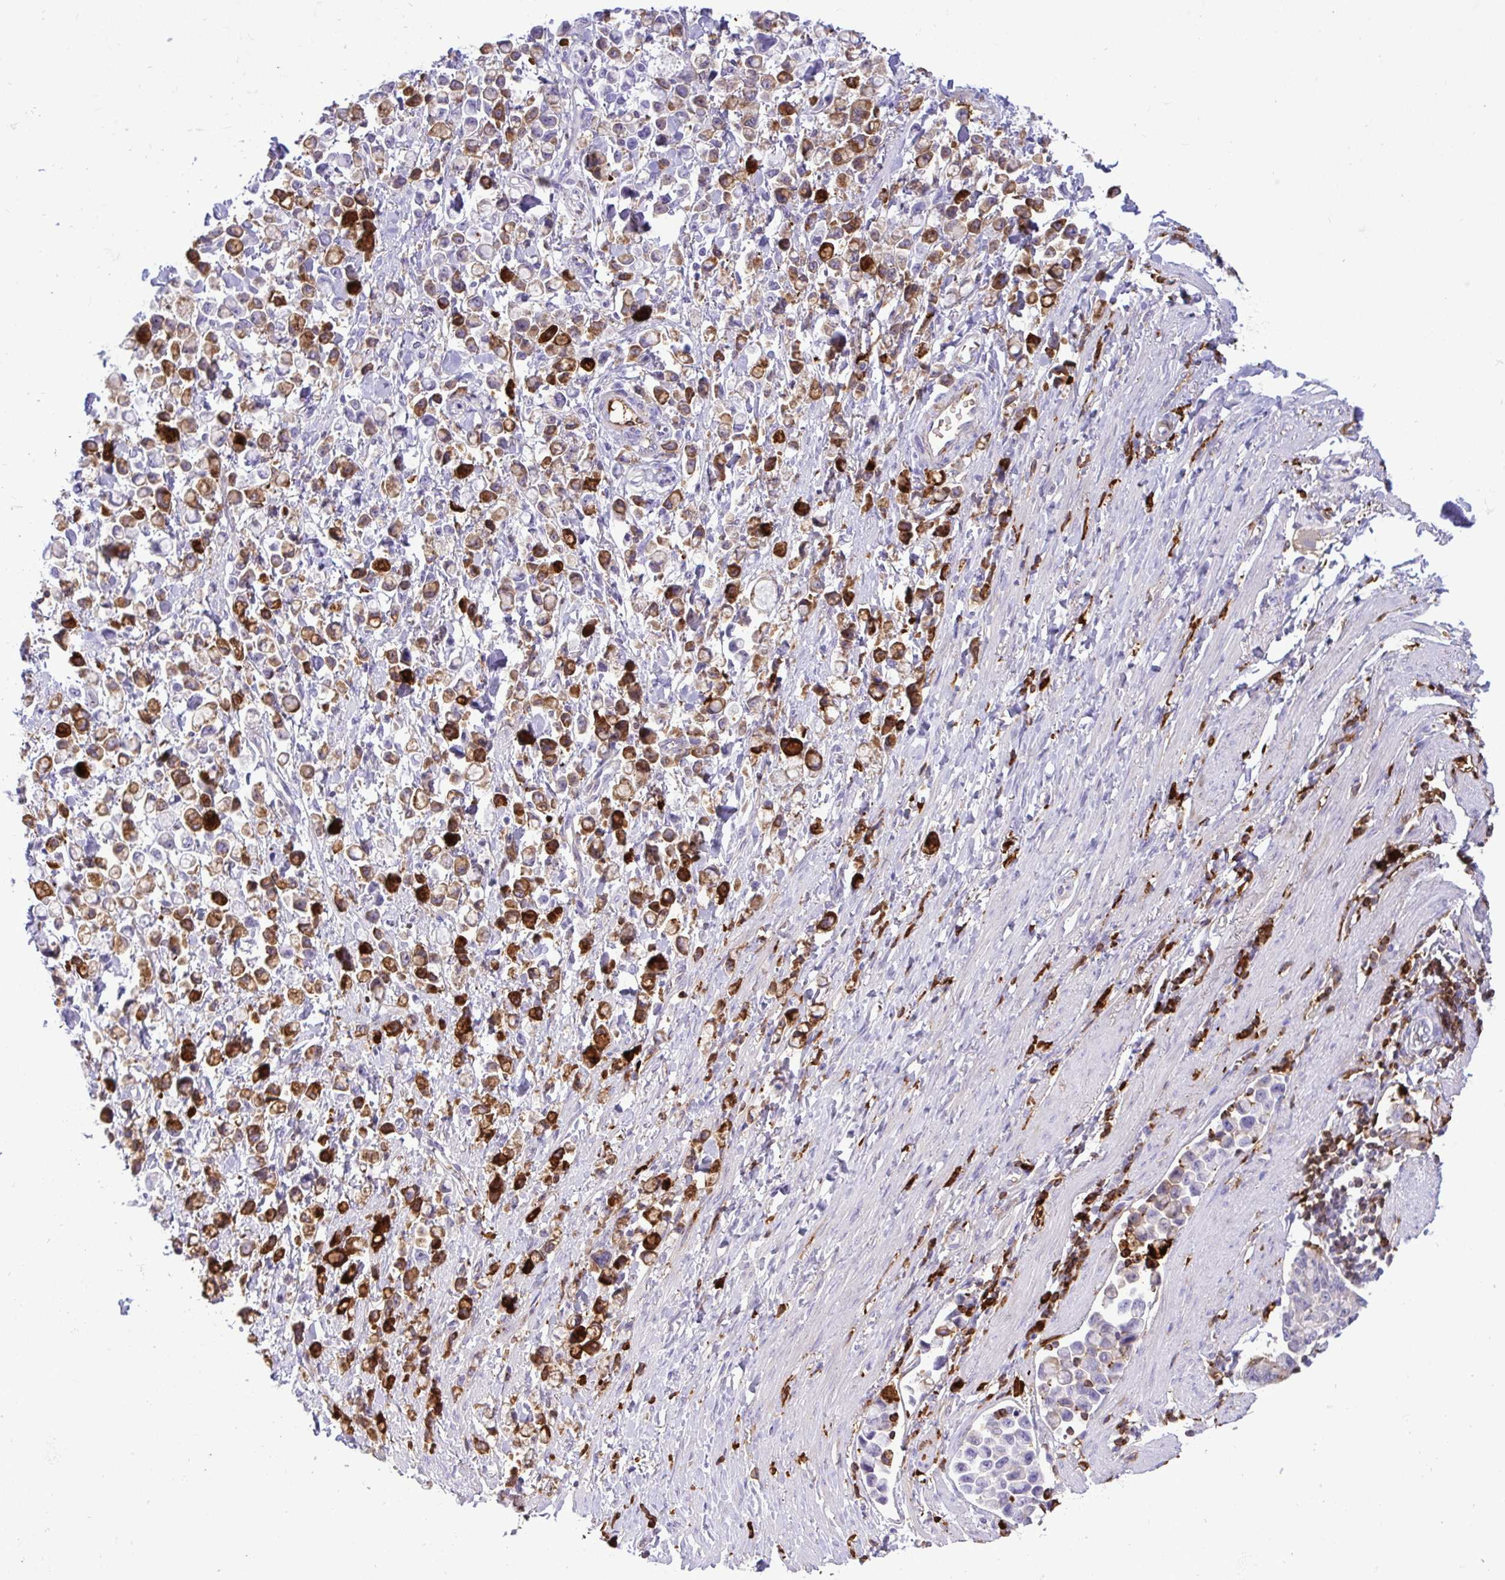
{"staining": {"intensity": "strong", "quantity": ">75%", "location": "cytoplasmic/membranous"}, "tissue": "stomach cancer", "cell_type": "Tumor cells", "image_type": "cancer", "snomed": [{"axis": "morphology", "description": "Adenocarcinoma, NOS"}, {"axis": "topography", "description": "Stomach"}], "caption": "The image displays immunohistochemical staining of stomach cancer. There is strong cytoplasmic/membranous staining is seen in approximately >75% of tumor cells.", "gene": "F2", "patient": {"sex": "female", "age": 81}}